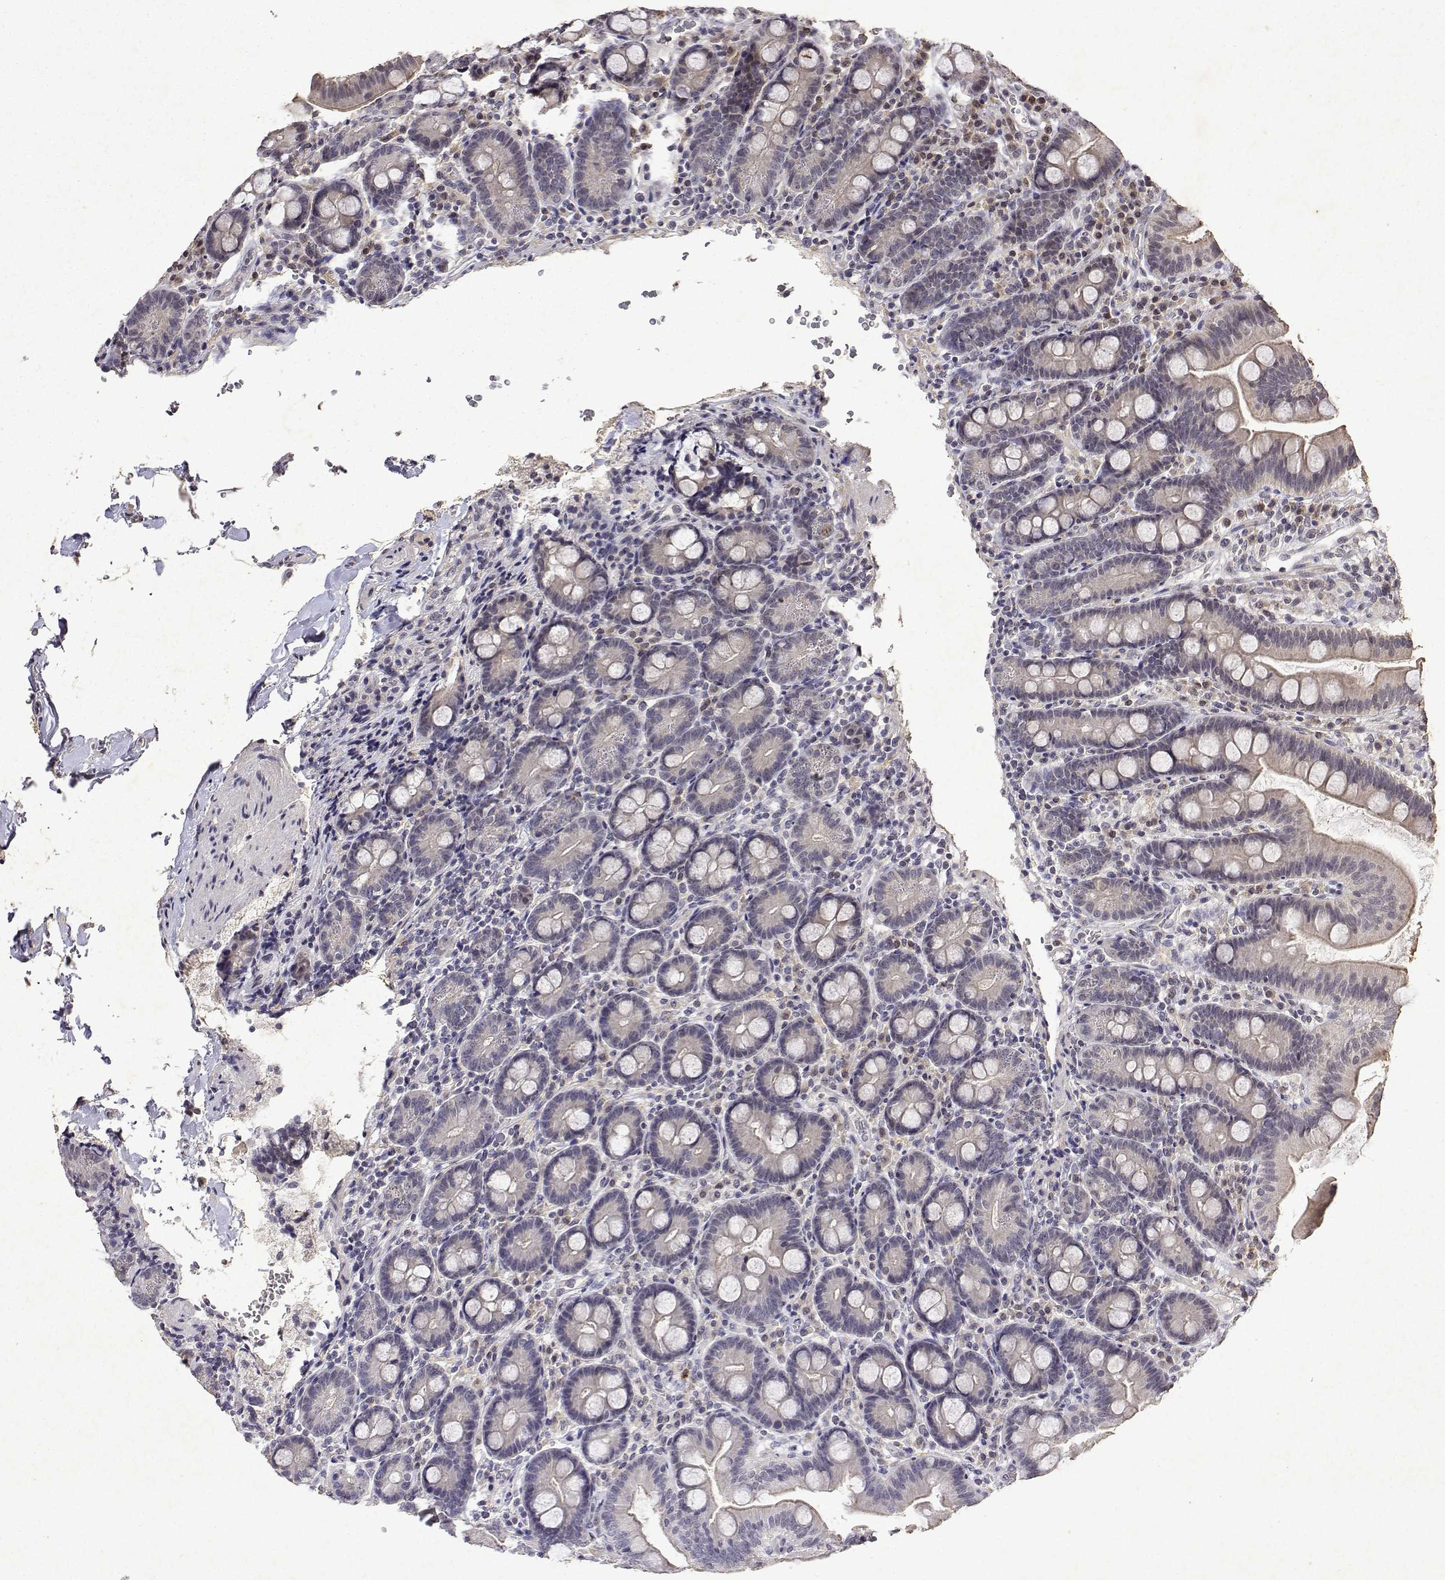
{"staining": {"intensity": "negative", "quantity": "none", "location": "none"}, "tissue": "duodenum", "cell_type": "Glandular cells", "image_type": "normal", "snomed": [{"axis": "morphology", "description": "Normal tissue, NOS"}, {"axis": "topography", "description": "Duodenum"}], "caption": "IHC histopathology image of normal duodenum: human duodenum stained with DAB (3,3'-diaminobenzidine) exhibits no significant protein expression in glandular cells.", "gene": "BDNF", "patient": {"sex": "male", "age": 59}}